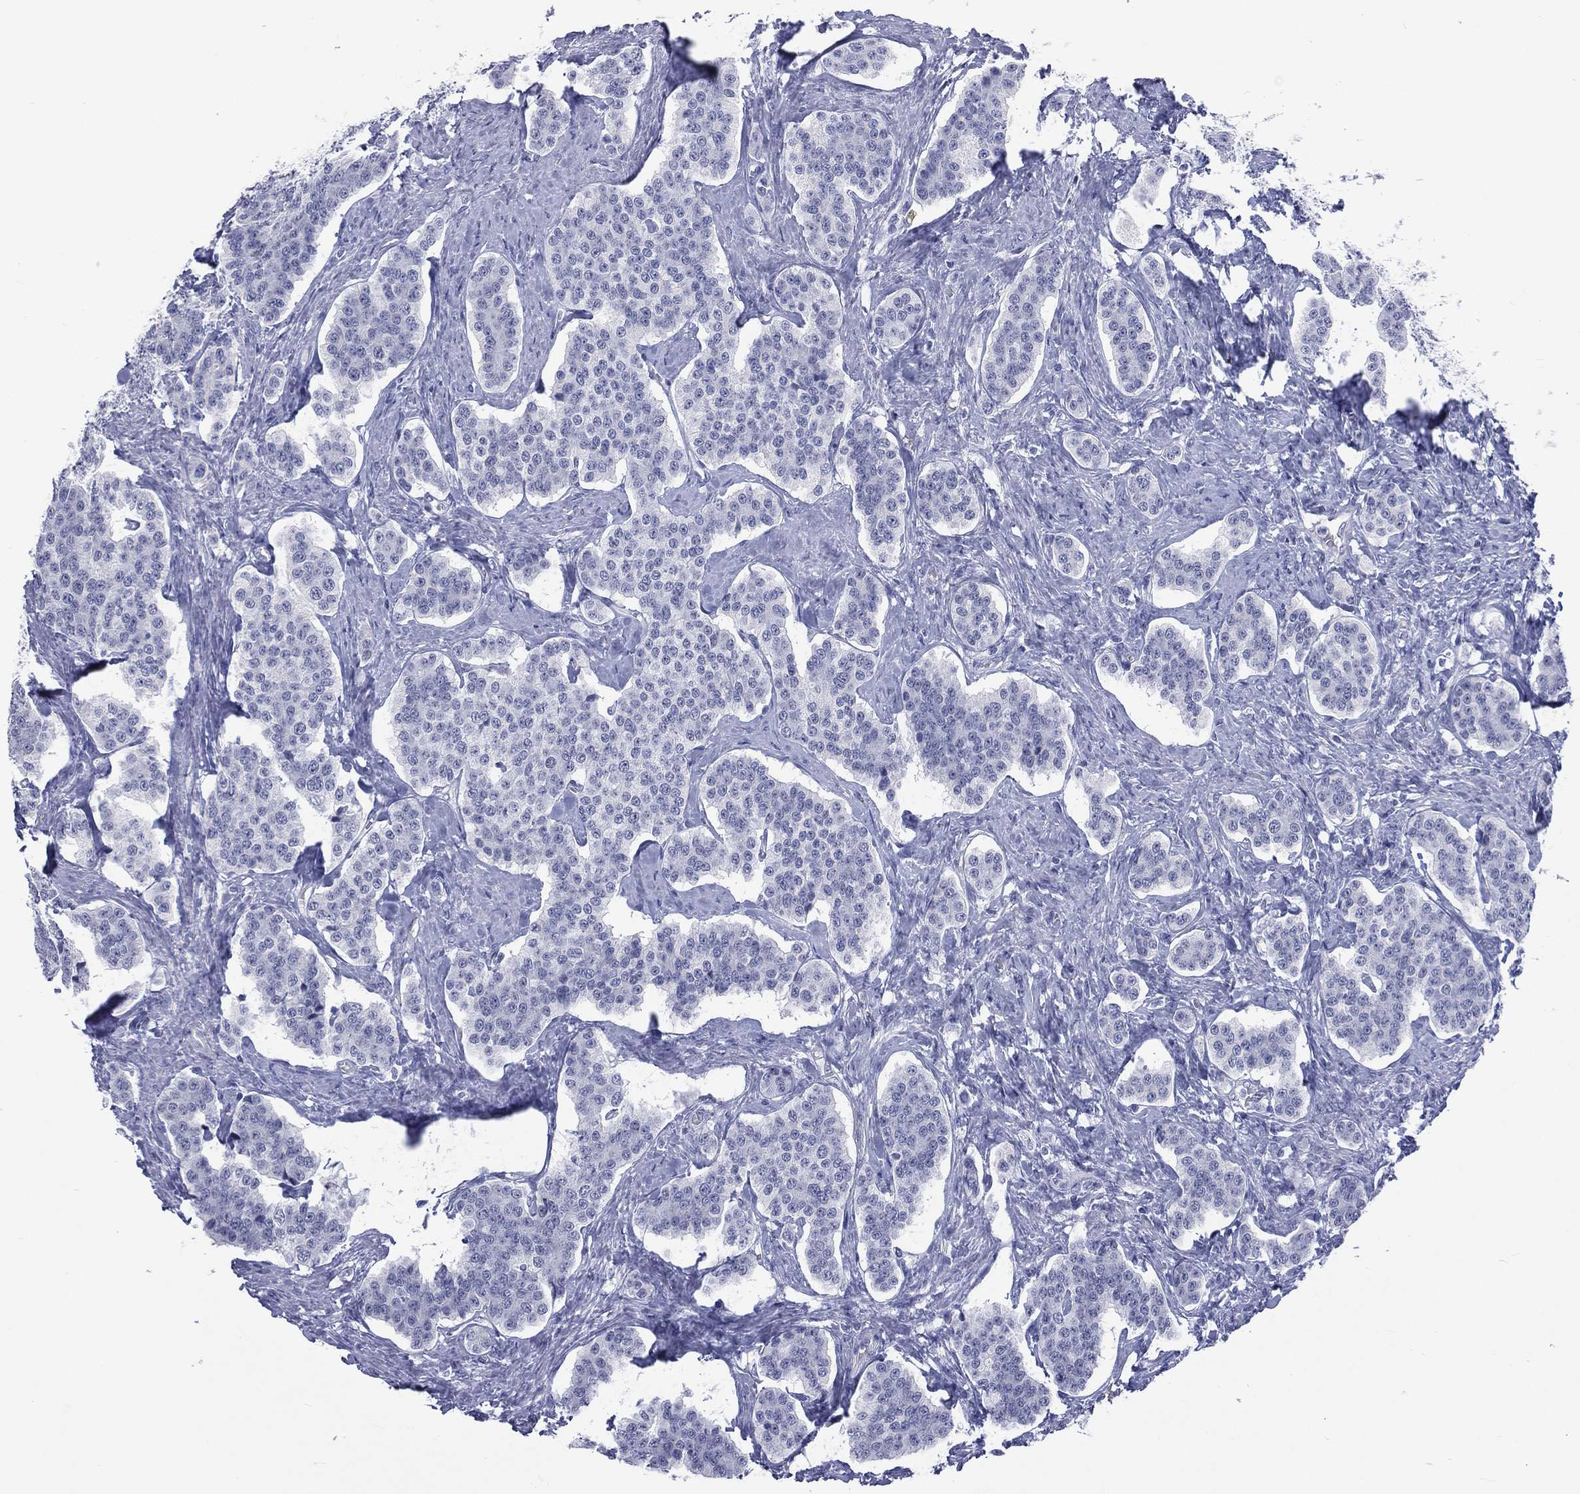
{"staining": {"intensity": "negative", "quantity": "none", "location": "none"}, "tissue": "carcinoid", "cell_type": "Tumor cells", "image_type": "cancer", "snomed": [{"axis": "morphology", "description": "Carcinoid, malignant, NOS"}, {"axis": "topography", "description": "Small intestine"}], "caption": "A micrograph of carcinoid stained for a protein demonstrates no brown staining in tumor cells.", "gene": "SSX1", "patient": {"sex": "female", "age": 58}}